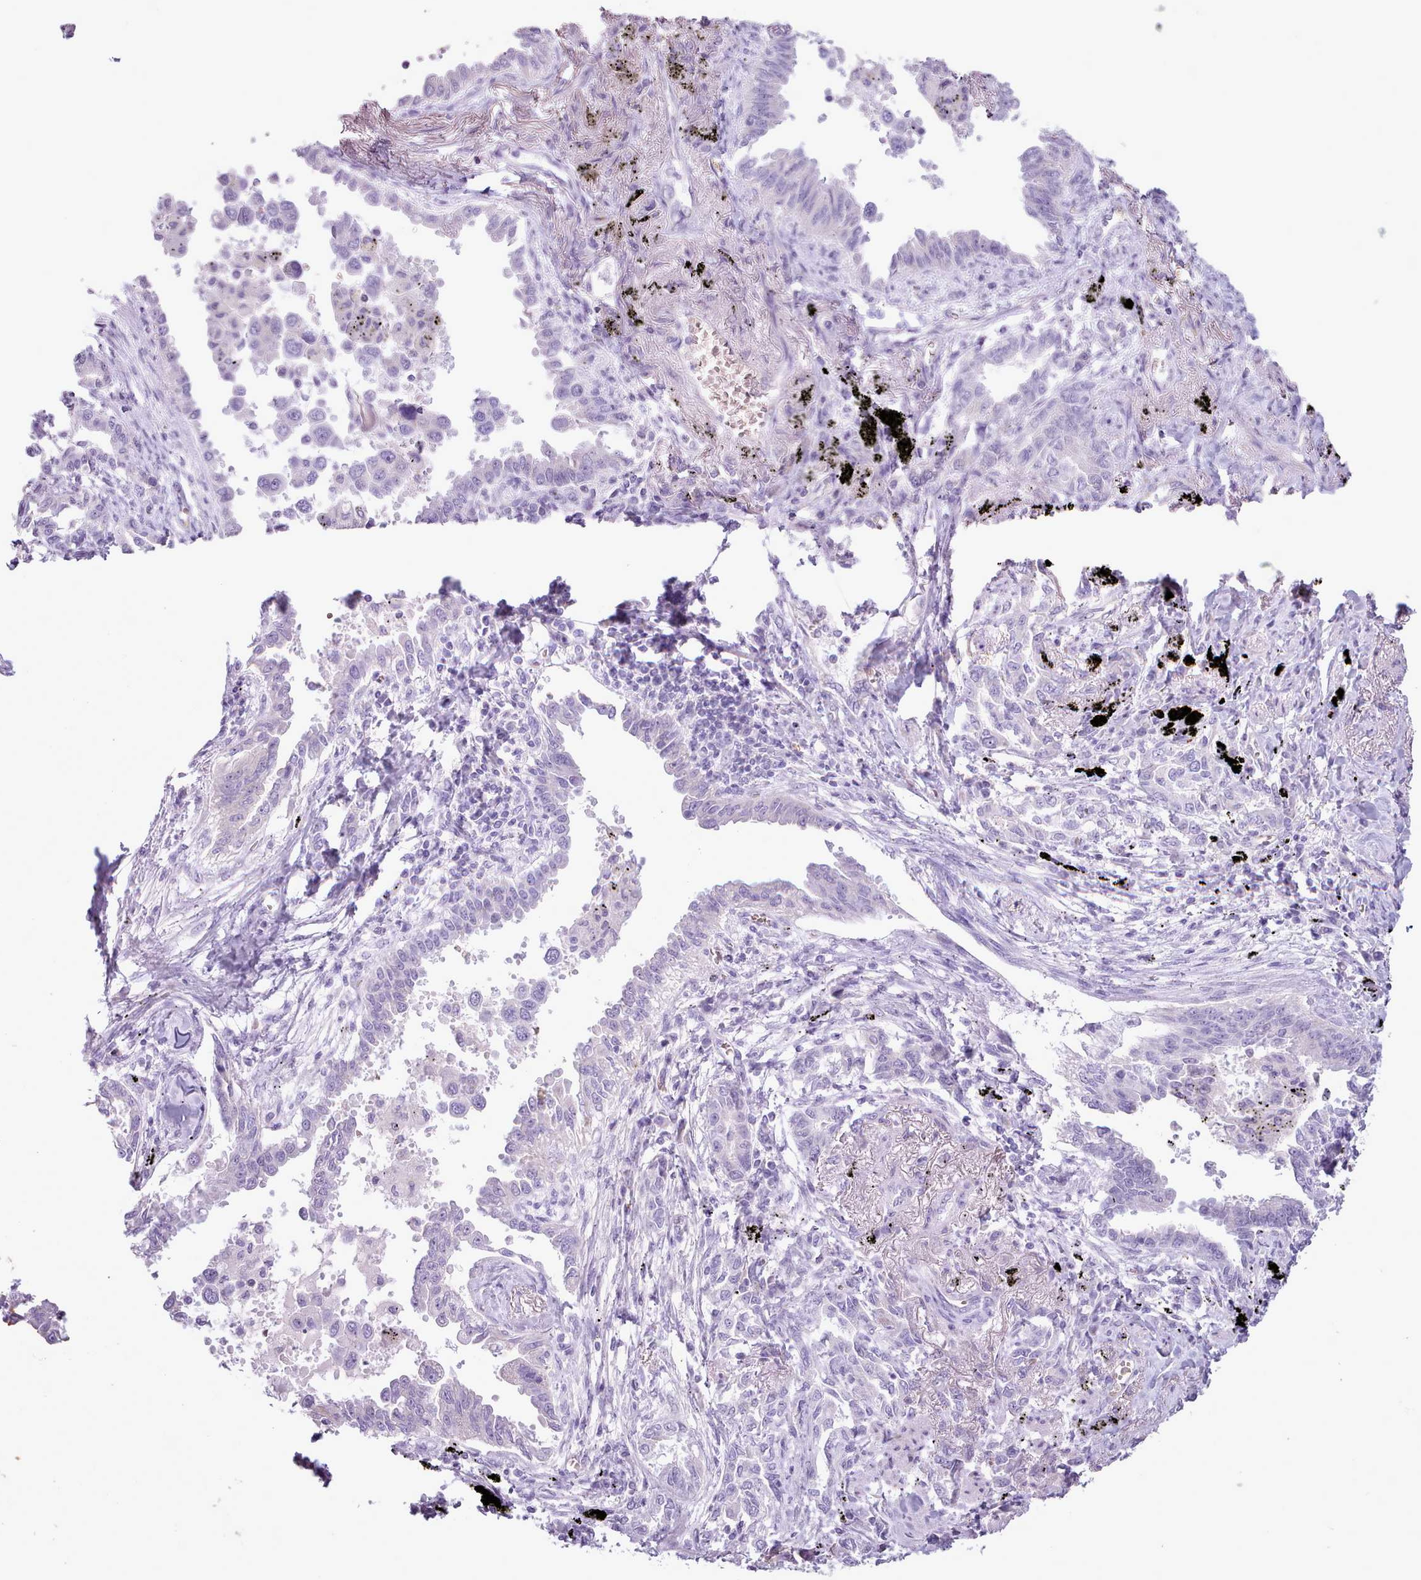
{"staining": {"intensity": "negative", "quantity": "none", "location": "none"}, "tissue": "lung cancer", "cell_type": "Tumor cells", "image_type": "cancer", "snomed": [{"axis": "morphology", "description": "Adenocarcinoma, NOS"}, {"axis": "topography", "description": "Lung"}], "caption": "Histopathology image shows no significant protein positivity in tumor cells of lung cancer.", "gene": "AK4", "patient": {"sex": "male", "age": 67}}